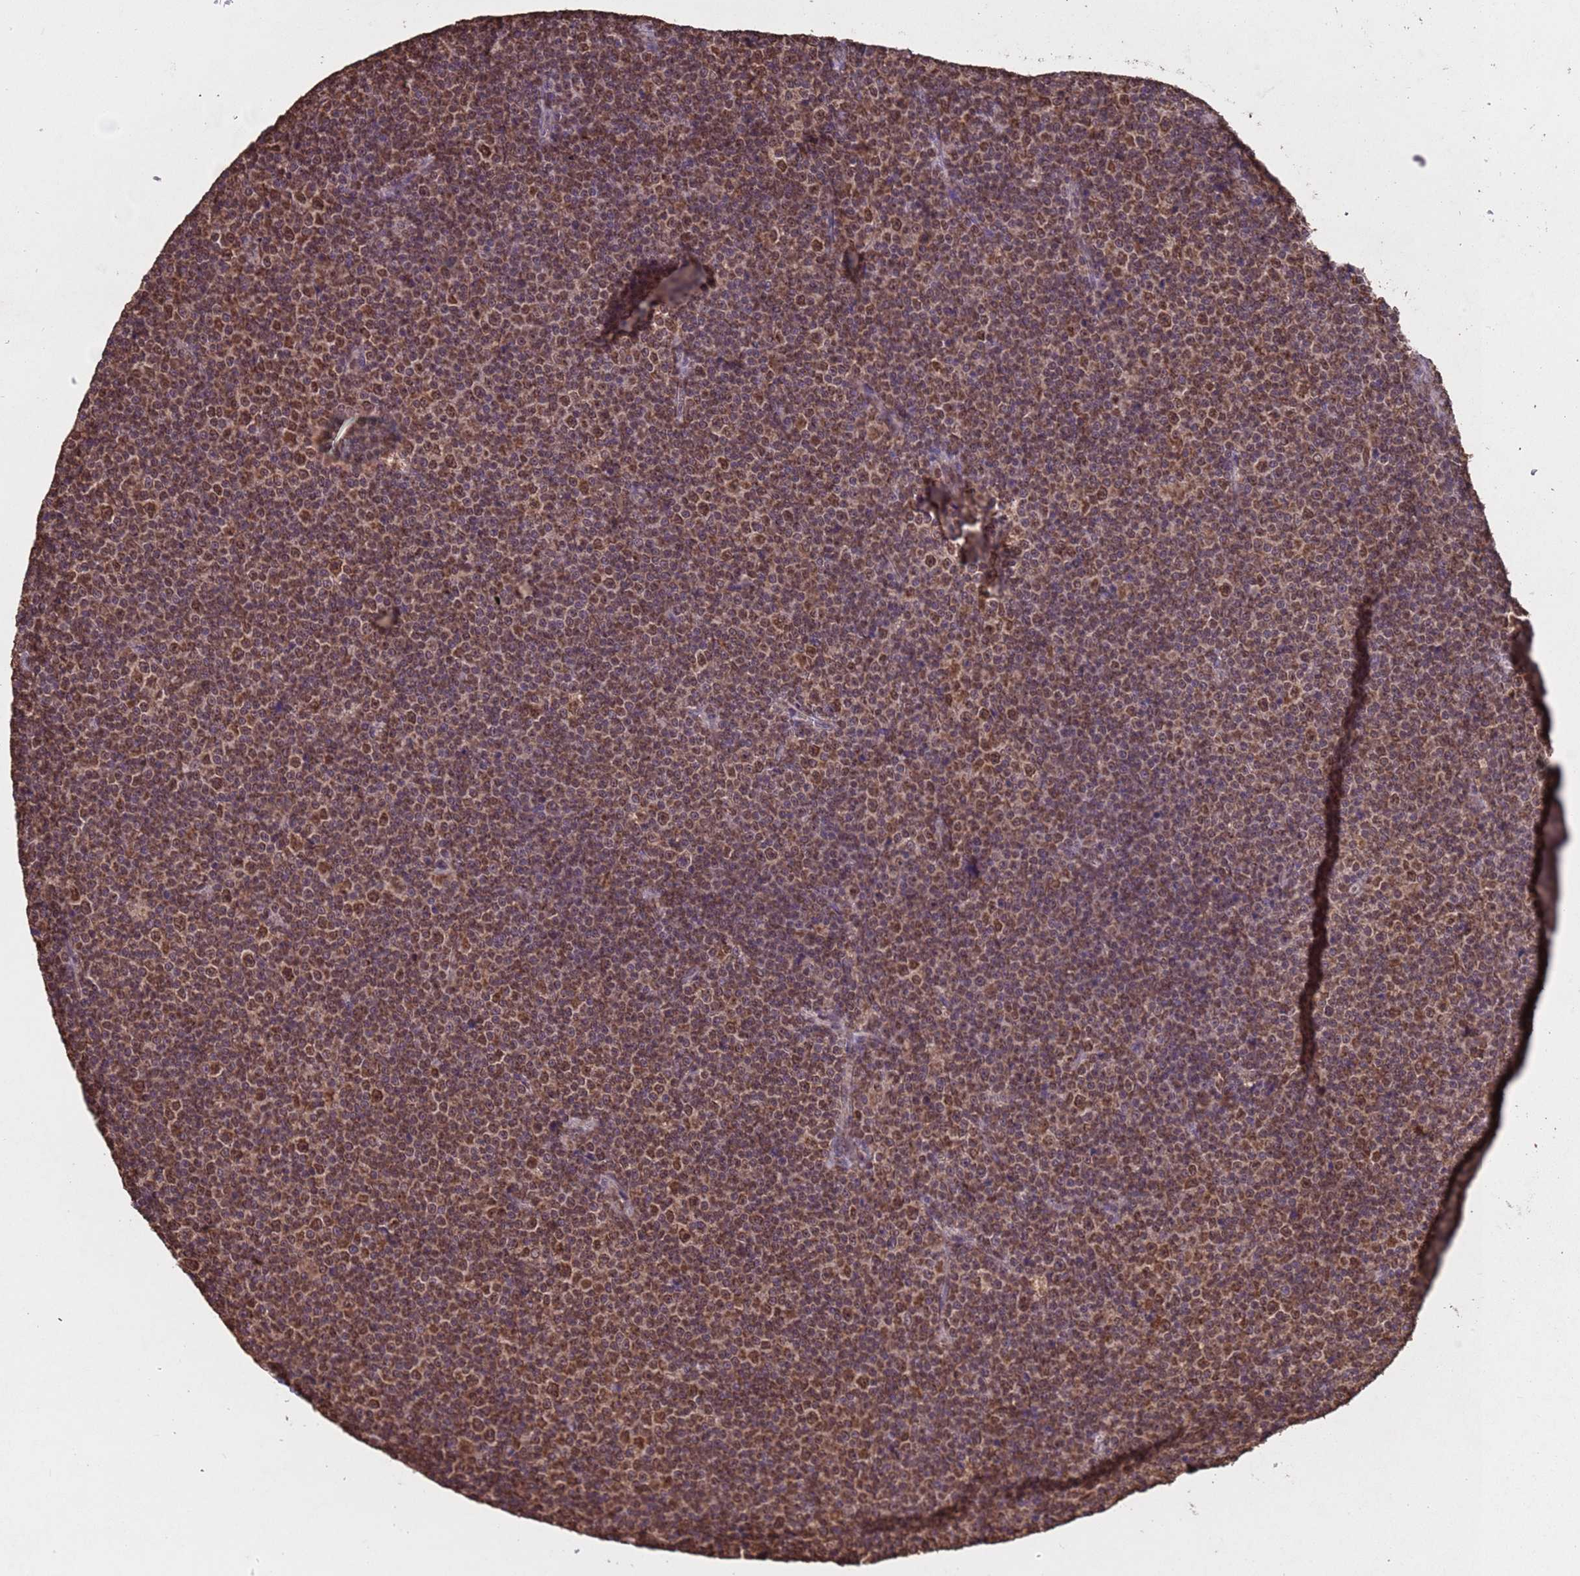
{"staining": {"intensity": "moderate", "quantity": ">75%", "location": "nuclear"}, "tissue": "lymphoma", "cell_type": "Tumor cells", "image_type": "cancer", "snomed": [{"axis": "morphology", "description": "Malignant lymphoma, non-Hodgkin's type, Low grade"}, {"axis": "topography", "description": "Lymph node"}], "caption": "The immunohistochemical stain labels moderate nuclear staining in tumor cells of lymphoma tissue. (DAB (3,3'-diaminobenzidine) IHC, brown staining for protein, blue staining for nuclei).", "gene": "HDAC10", "patient": {"sex": "female", "age": 67}}